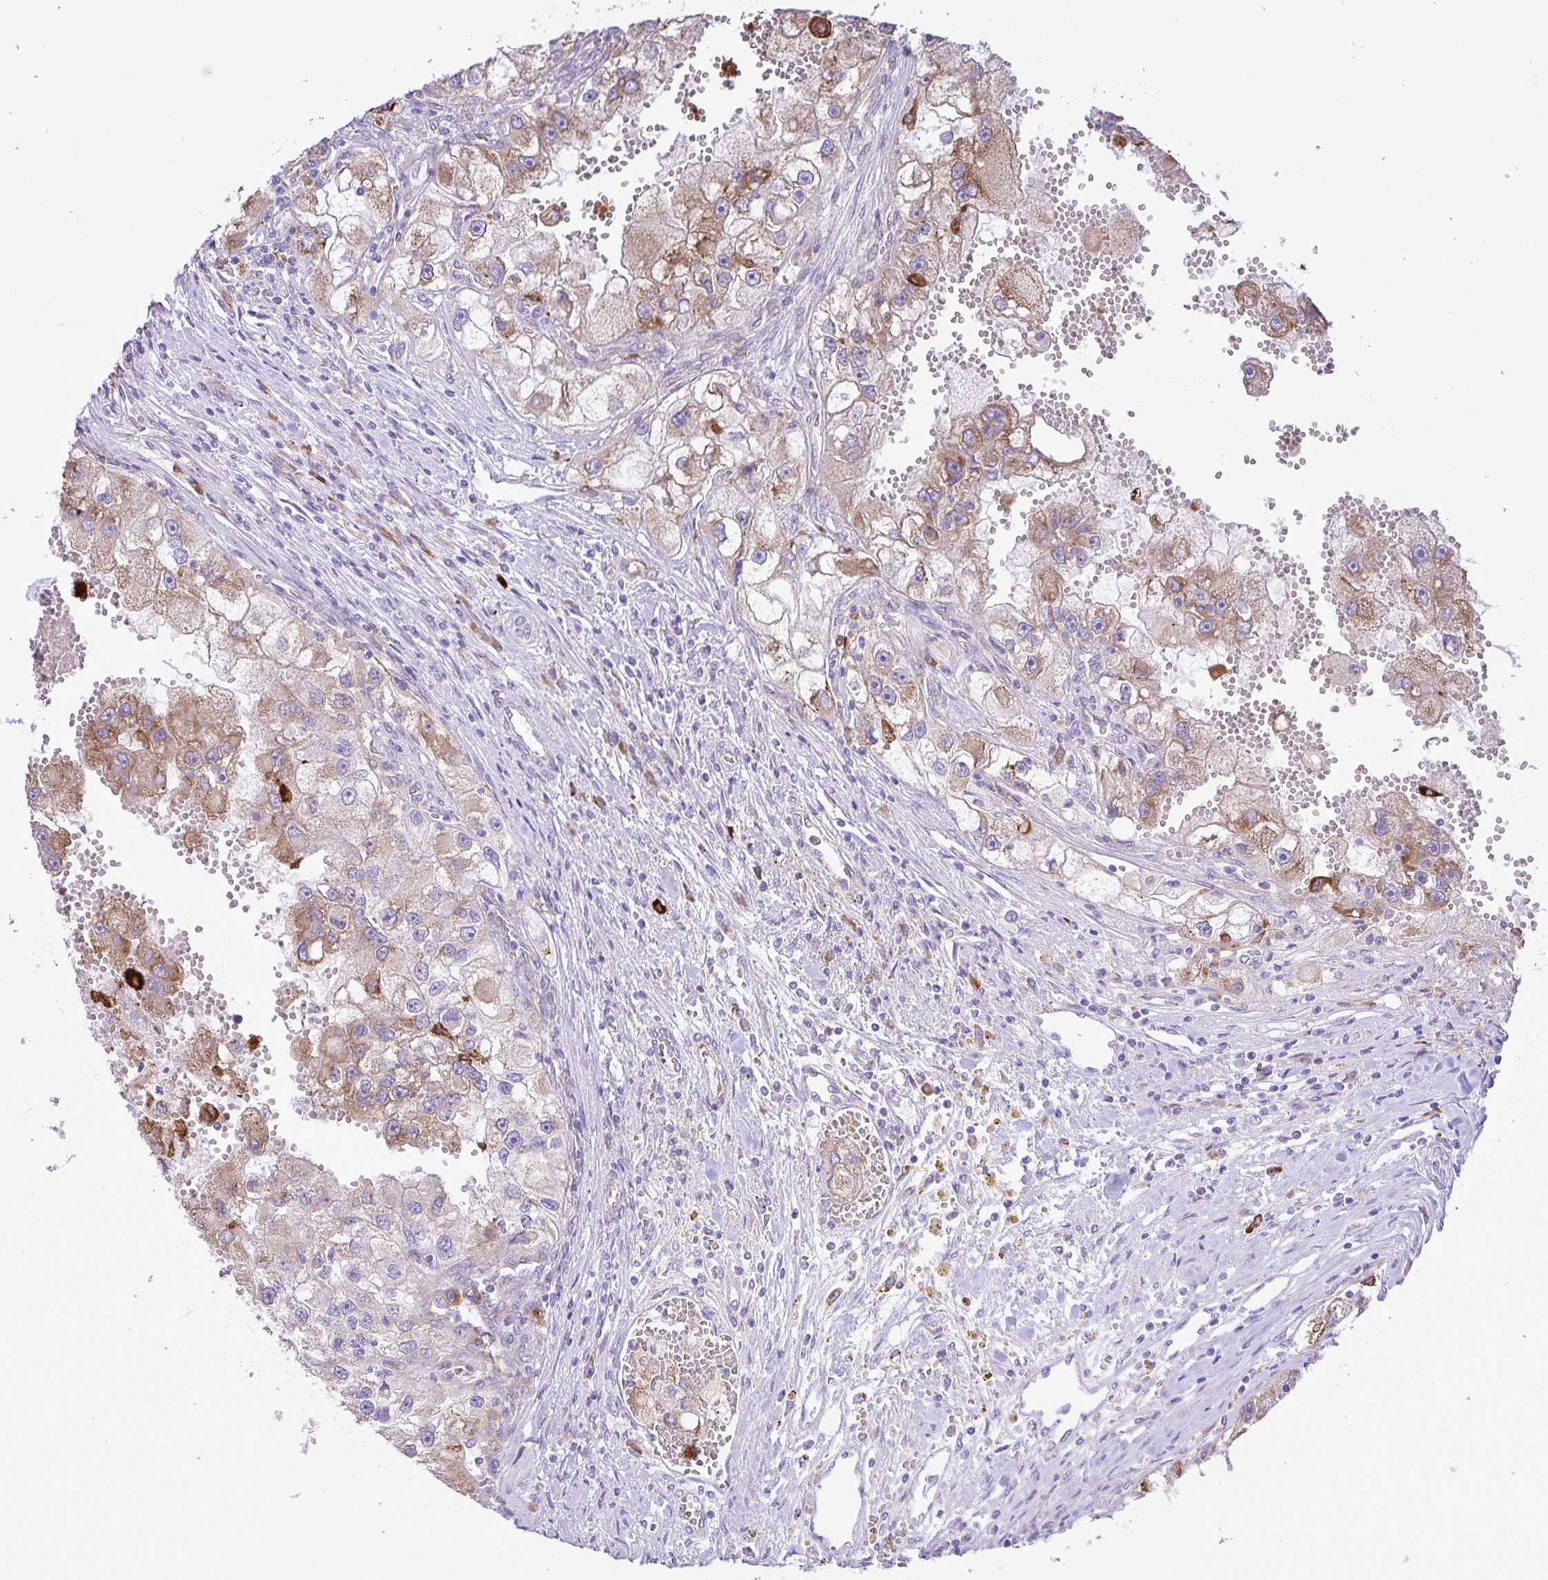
{"staining": {"intensity": "moderate", "quantity": "<25%", "location": "cytoplasmic/membranous"}, "tissue": "renal cancer", "cell_type": "Tumor cells", "image_type": "cancer", "snomed": [{"axis": "morphology", "description": "Adenocarcinoma, NOS"}, {"axis": "topography", "description": "Kidney"}], "caption": "Renal adenocarcinoma stained with a protein marker demonstrates moderate staining in tumor cells.", "gene": "EEF1A2", "patient": {"sex": "male", "age": 63}}